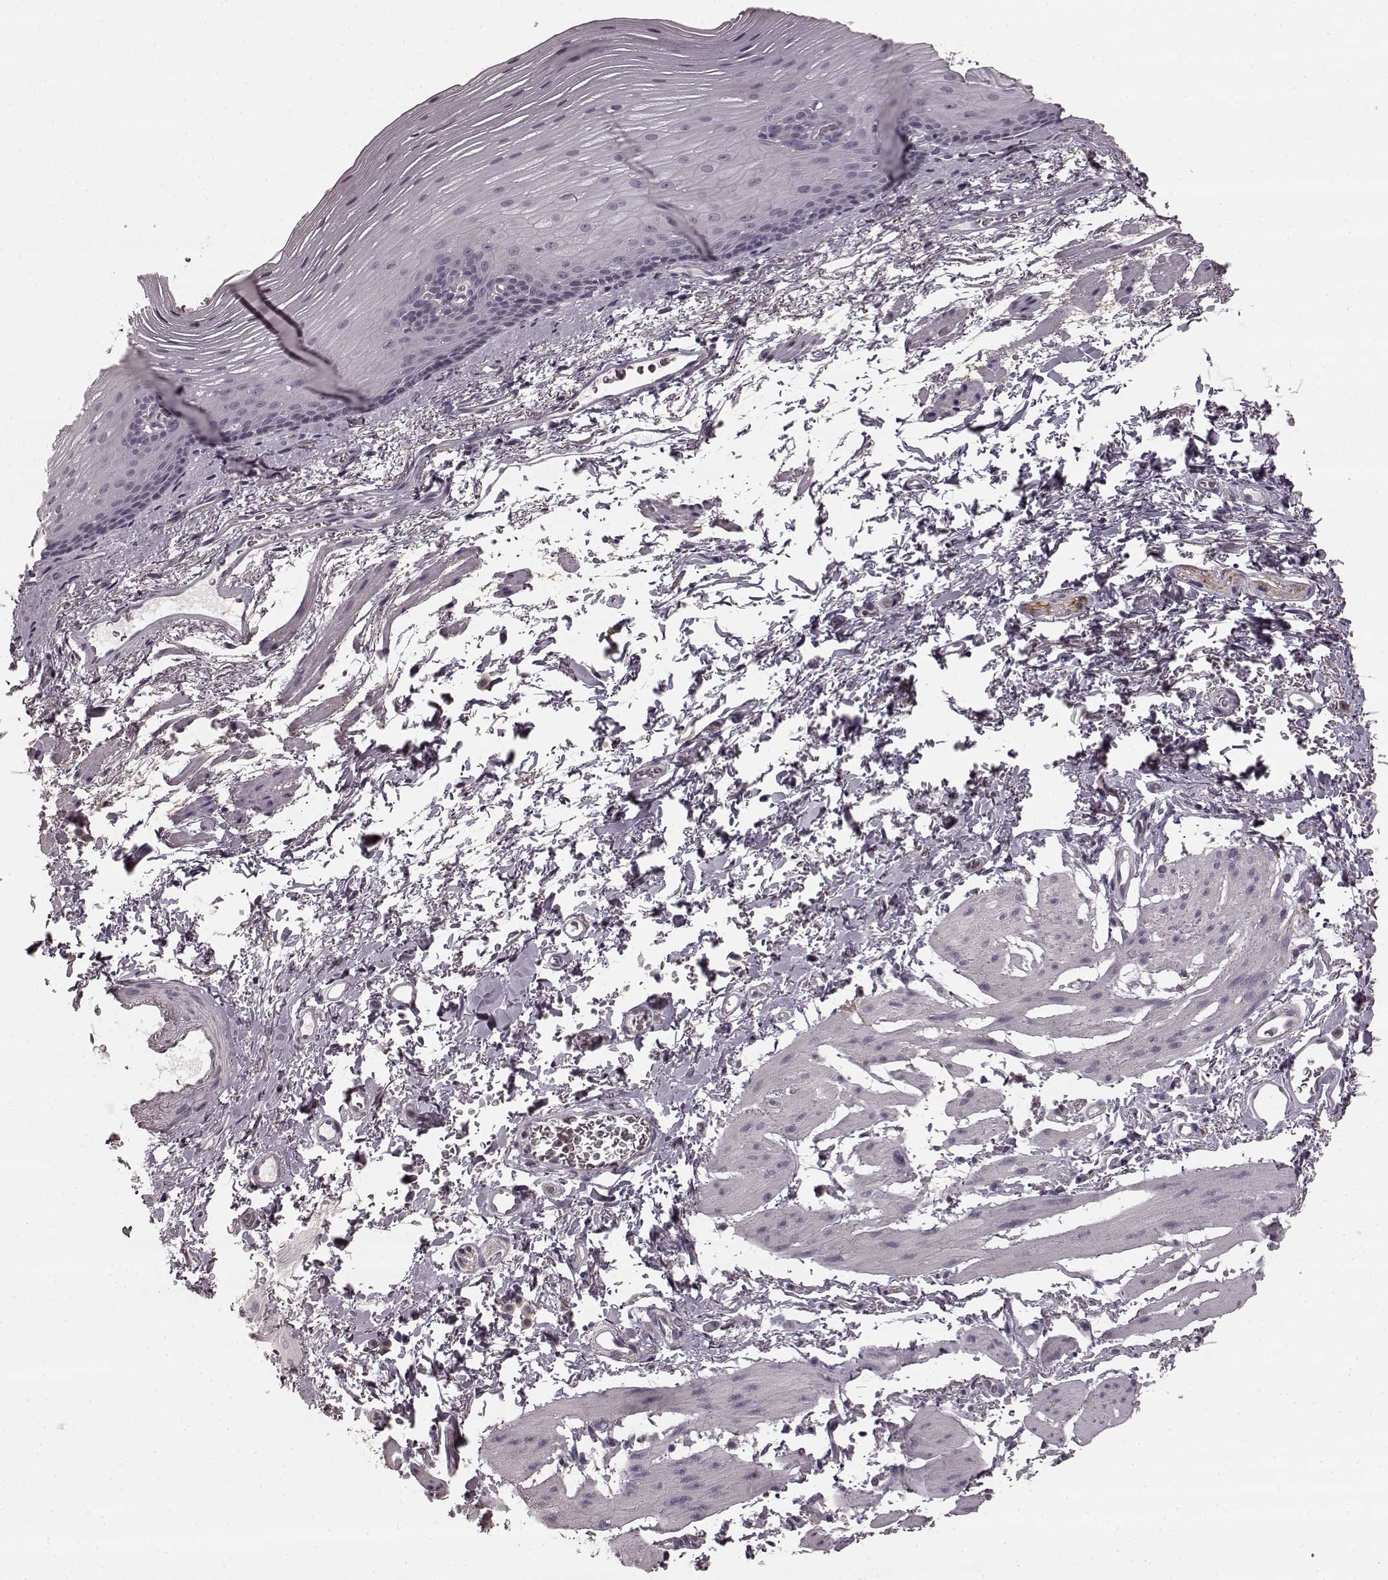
{"staining": {"intensity": "negative", "quantity": "none", "location": "none"}, "tissue": "esophagus", "cell_type": "Squamous epithelial cells", "image_type": "normal", "snomed": [{"axis": "morphology", "description": "Normal tissue, NOS"}, {"axis": "topography", "description": "Esophagus"}], "caption": "An immunohistochemistry micrograph of unremarkable esophagus is shown. There is no staining in squamous epithelial cells of esophagus. Nuclei are stained in blue.", "gene": "PRKCE", "patient": {"sex": "male", "age": 76}}